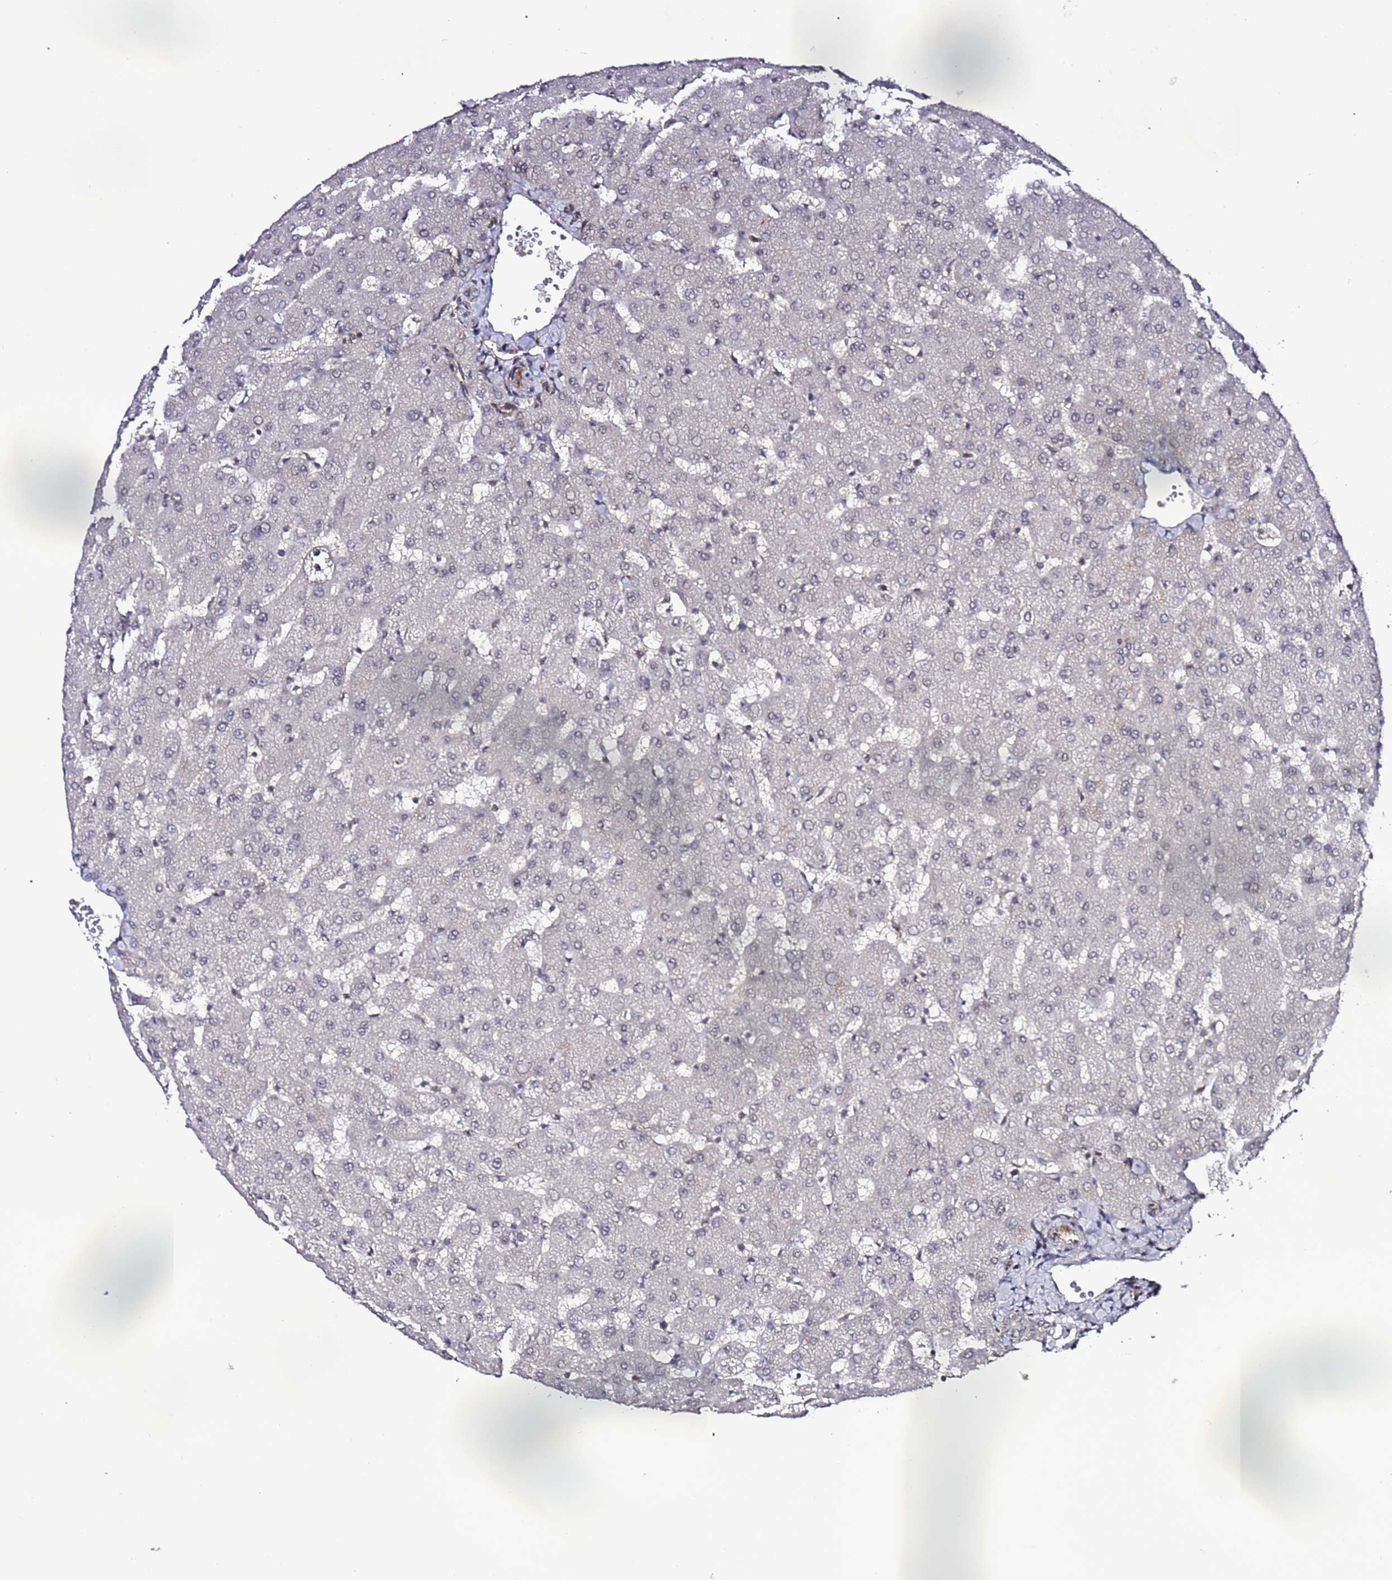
{"staining": {"intensity": "weak", "quantity": "25%-75%", "location": "cytoplasmic/membranous"}, "tissue": "liver", "cell_type": "Cholangiocytes", "image_type": "normal", "snomed": [{"axis": "morphology", "description": "Normal tissue, NOS"}, {"axis": "topography", "description": "Liver"}], "caption": "Immunohistochemistry (IHC) image of unremarkable liver: human liver stained using IHC reveals low levels of weak protein expression localized specifically in the cytoplasmic/membranous of cholangiocytes, appearing as a cytoplasmic/membranous brown color.", "gene": "POLR2D", "patient": {"sex": "female", "age": 63}}